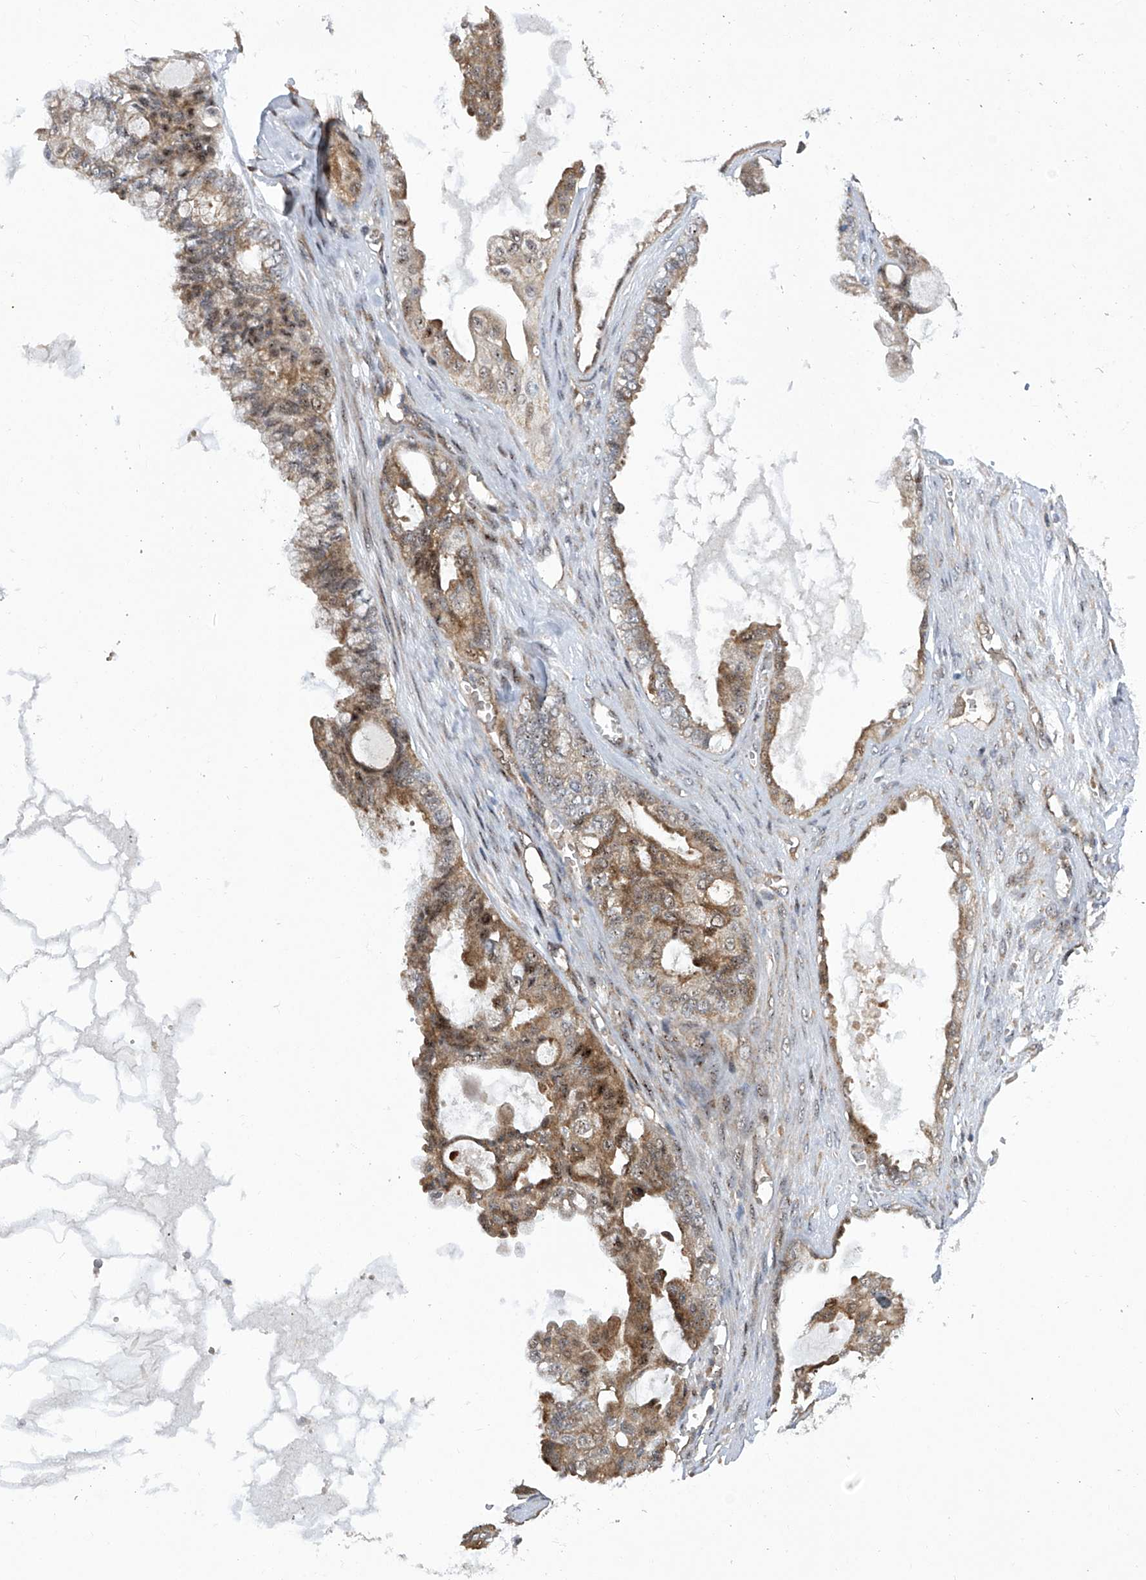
{"staining": {"intensity": "weak", "quantity": ">75%", "location": "cytoplasmic/membranous,nuclear"}, "tissue": "ovarian cancer", "cell_type": "Tumor cells", "image_type": "cancer", "snomed": [{"axis": "morphology", "description": "Carcinoma, NOS"}, {"axis": "morphology", "description": "Carcinoma, endometroid"}, {"axis": "topography", "description": "Ovary"}], "caption": "Ovarian cancer (endometroid carcinoma) stained with a protein marker demonstrates weak staining in tumor cells.", "gene": "CISH", "patient": {"sex": "female", "age": 50}}